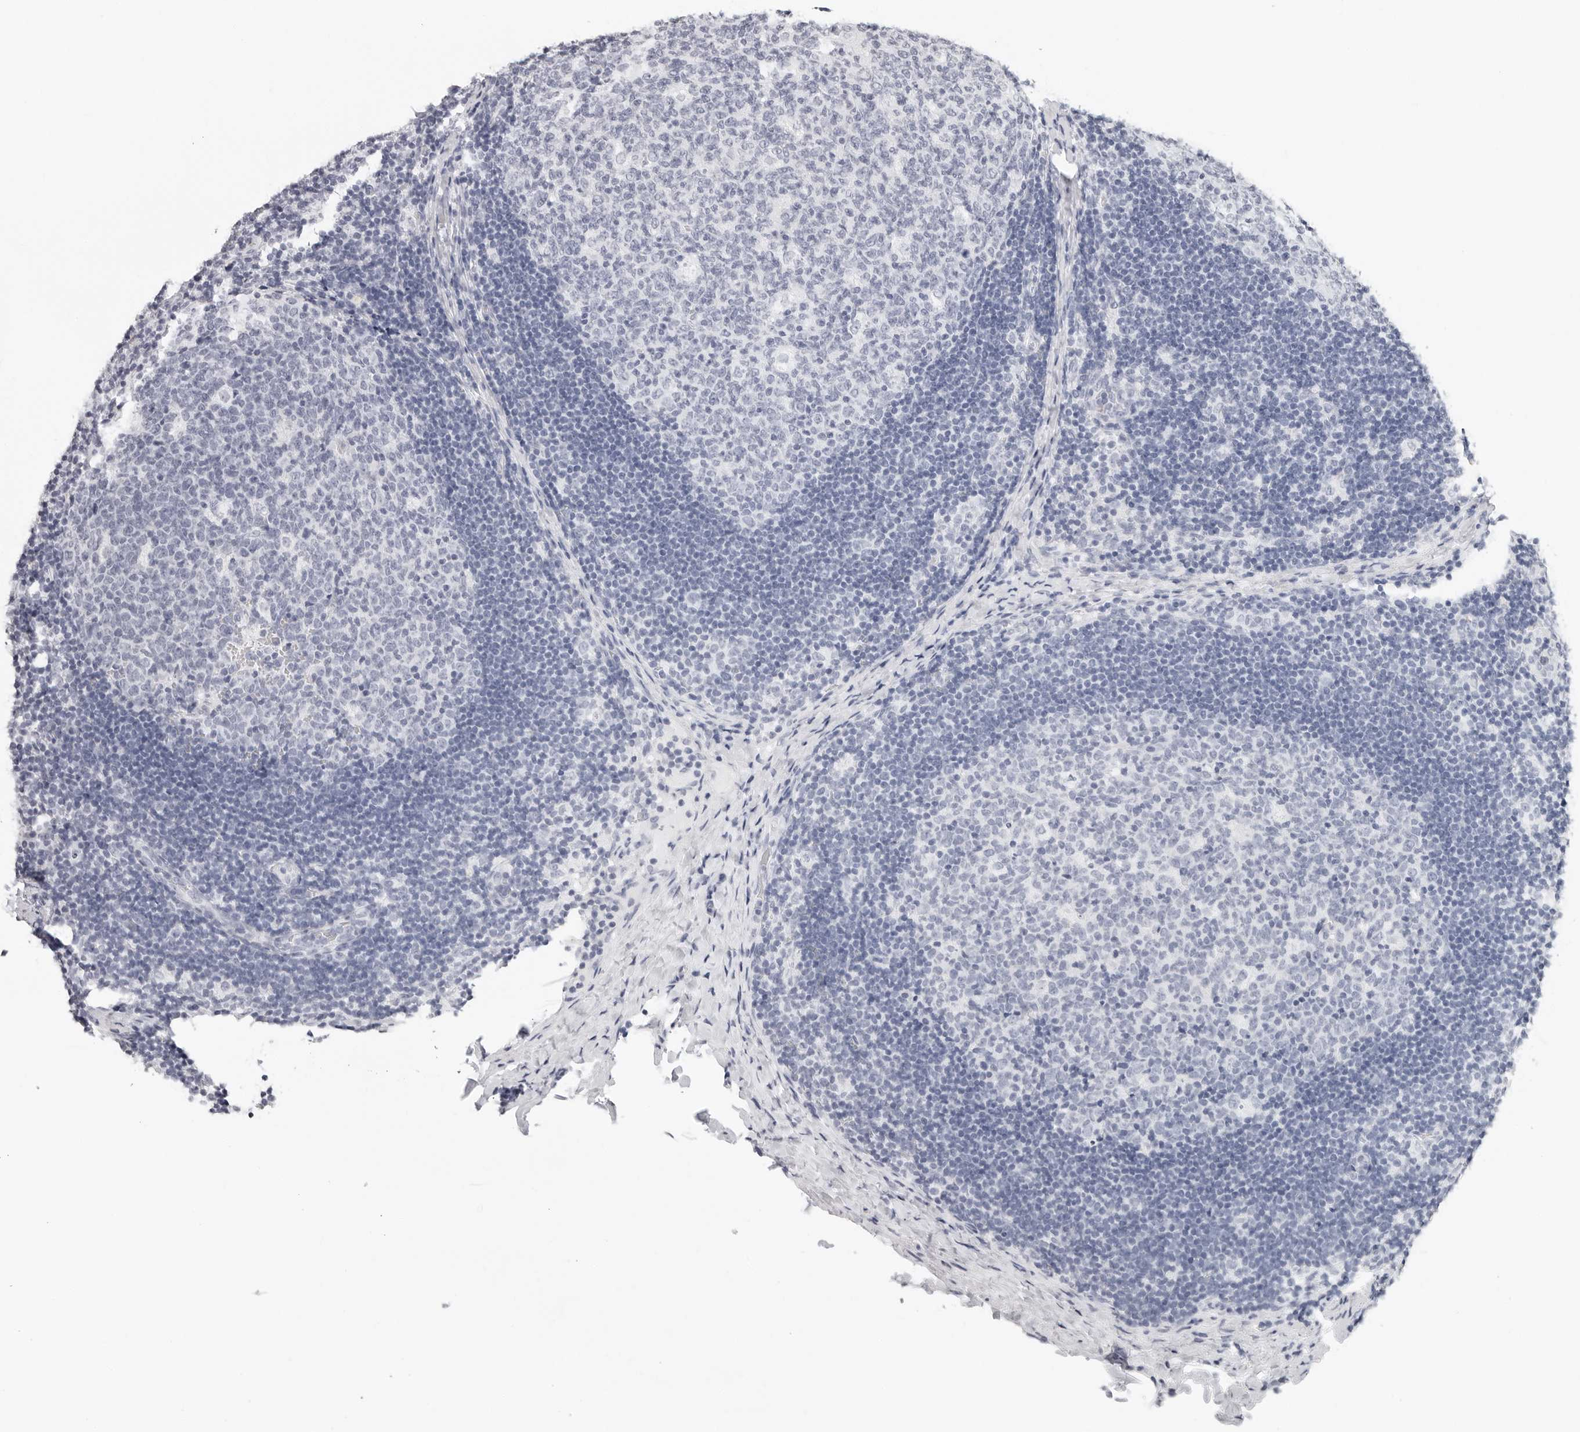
{"staining": {"intensity": "negative", "quantity": "none", "location": "none"}, "tissue": "lymph node", "cell_type": "Germinal center cells", "image_type": "normal", "snomed": [{"axis": "morphology", "description": "Normal tissue, NOS"}, {"axis": "topography", "description": "Lymph node"}], "caption": "This is an immunohistochemistry (IHC) image of normal lymph node. There is no expression in germinal center cells.", "gene": "AGMAT", "patient": {"sex": "female", "age": 14}}